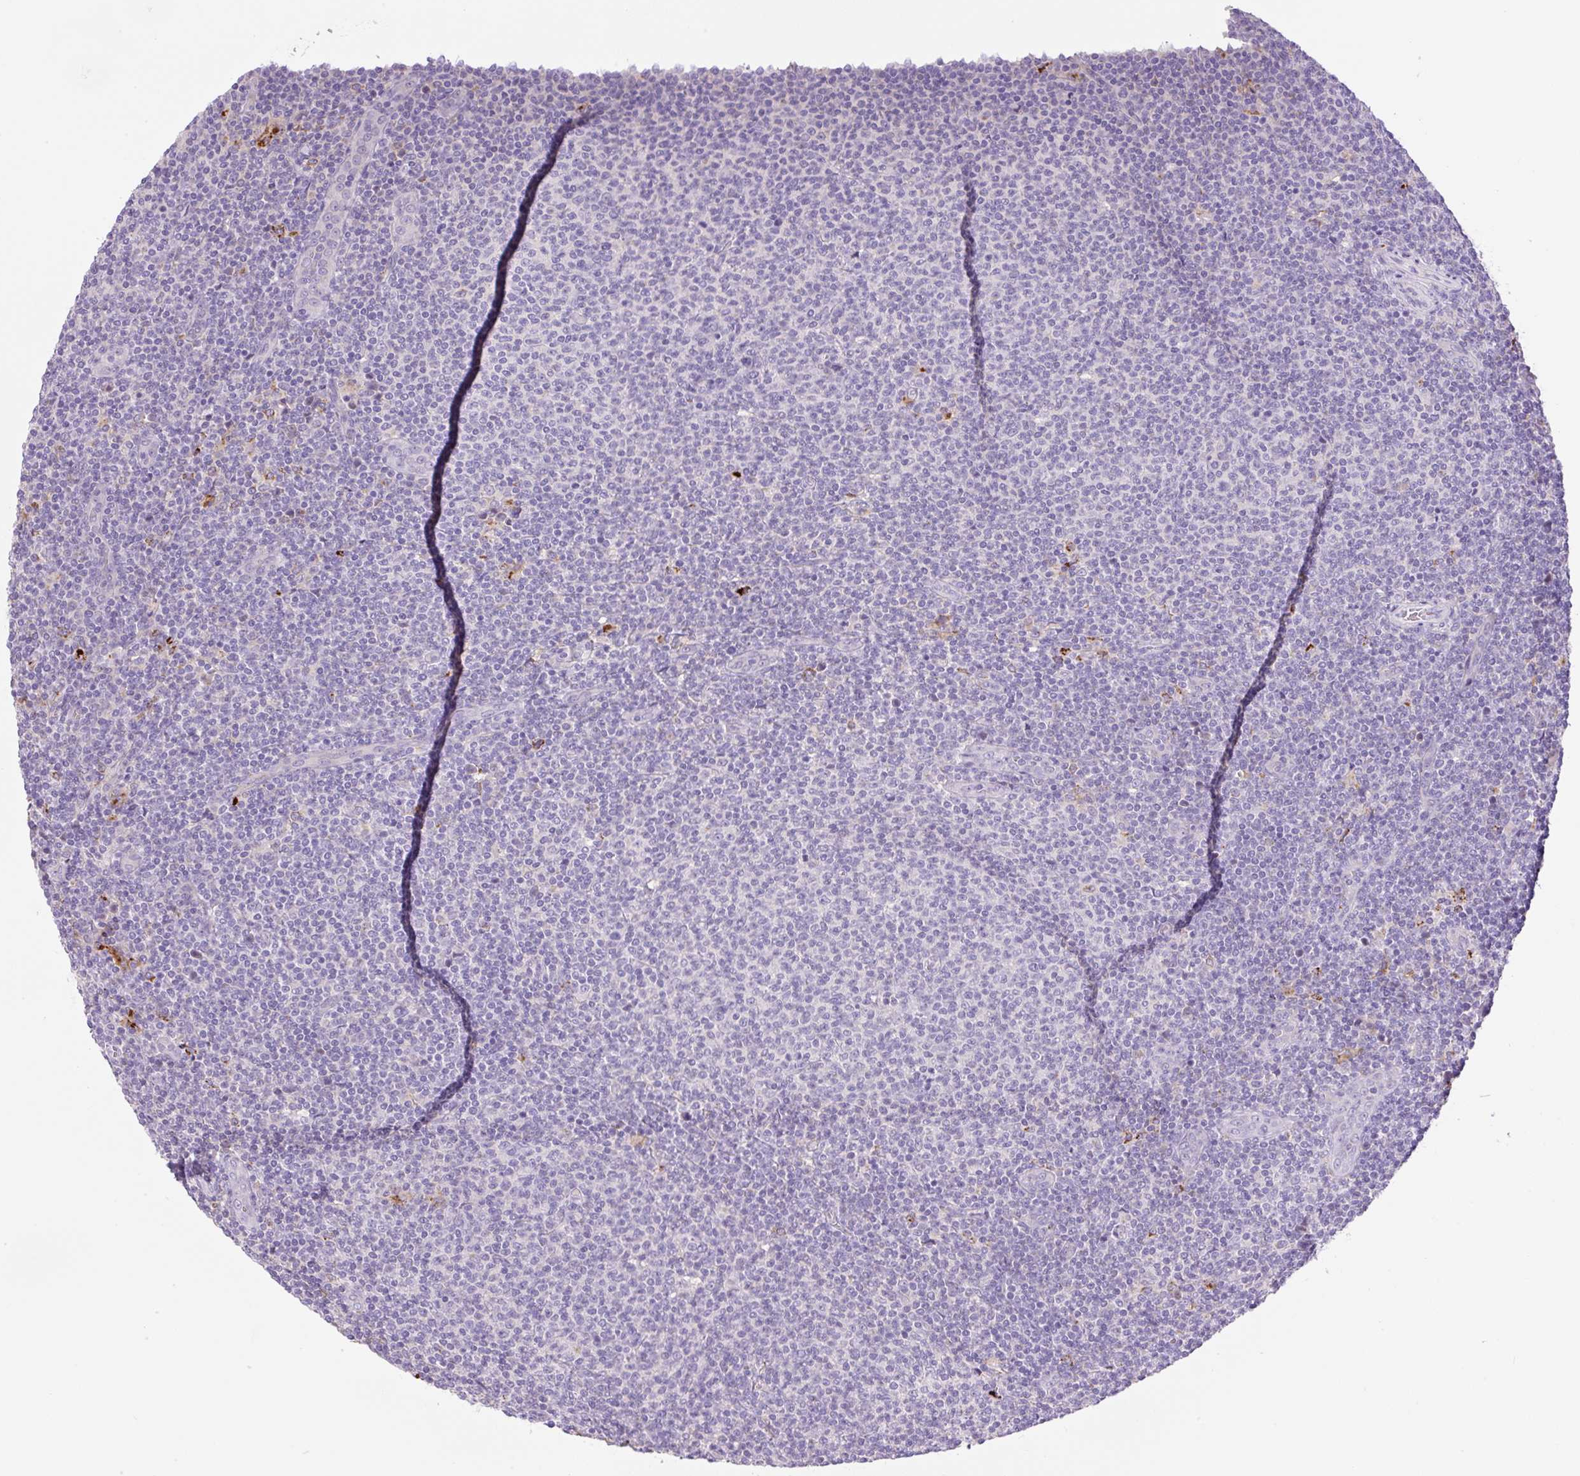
{"staining": {"intensity": "negative", "quantity": "none", "location": "none"}, "tissue": "lymphoma", "cell_type": "Tumor cells", "image_type": "cancer", "snomed": [{"axis": "morphology", "description": "Malignant lymphoma, non-Hodgkin's type, Low grade"}, {"axis": "topography", "description": "Lymph node"}], "caption": "This is an immunohistochemistry micrograph of malignant lymphoma, non-Hodgkin's type (low-grade). There is no staining in tumor cells.", "gene": "TDRD15", "patient": {"sex": "male", "age": 66}}